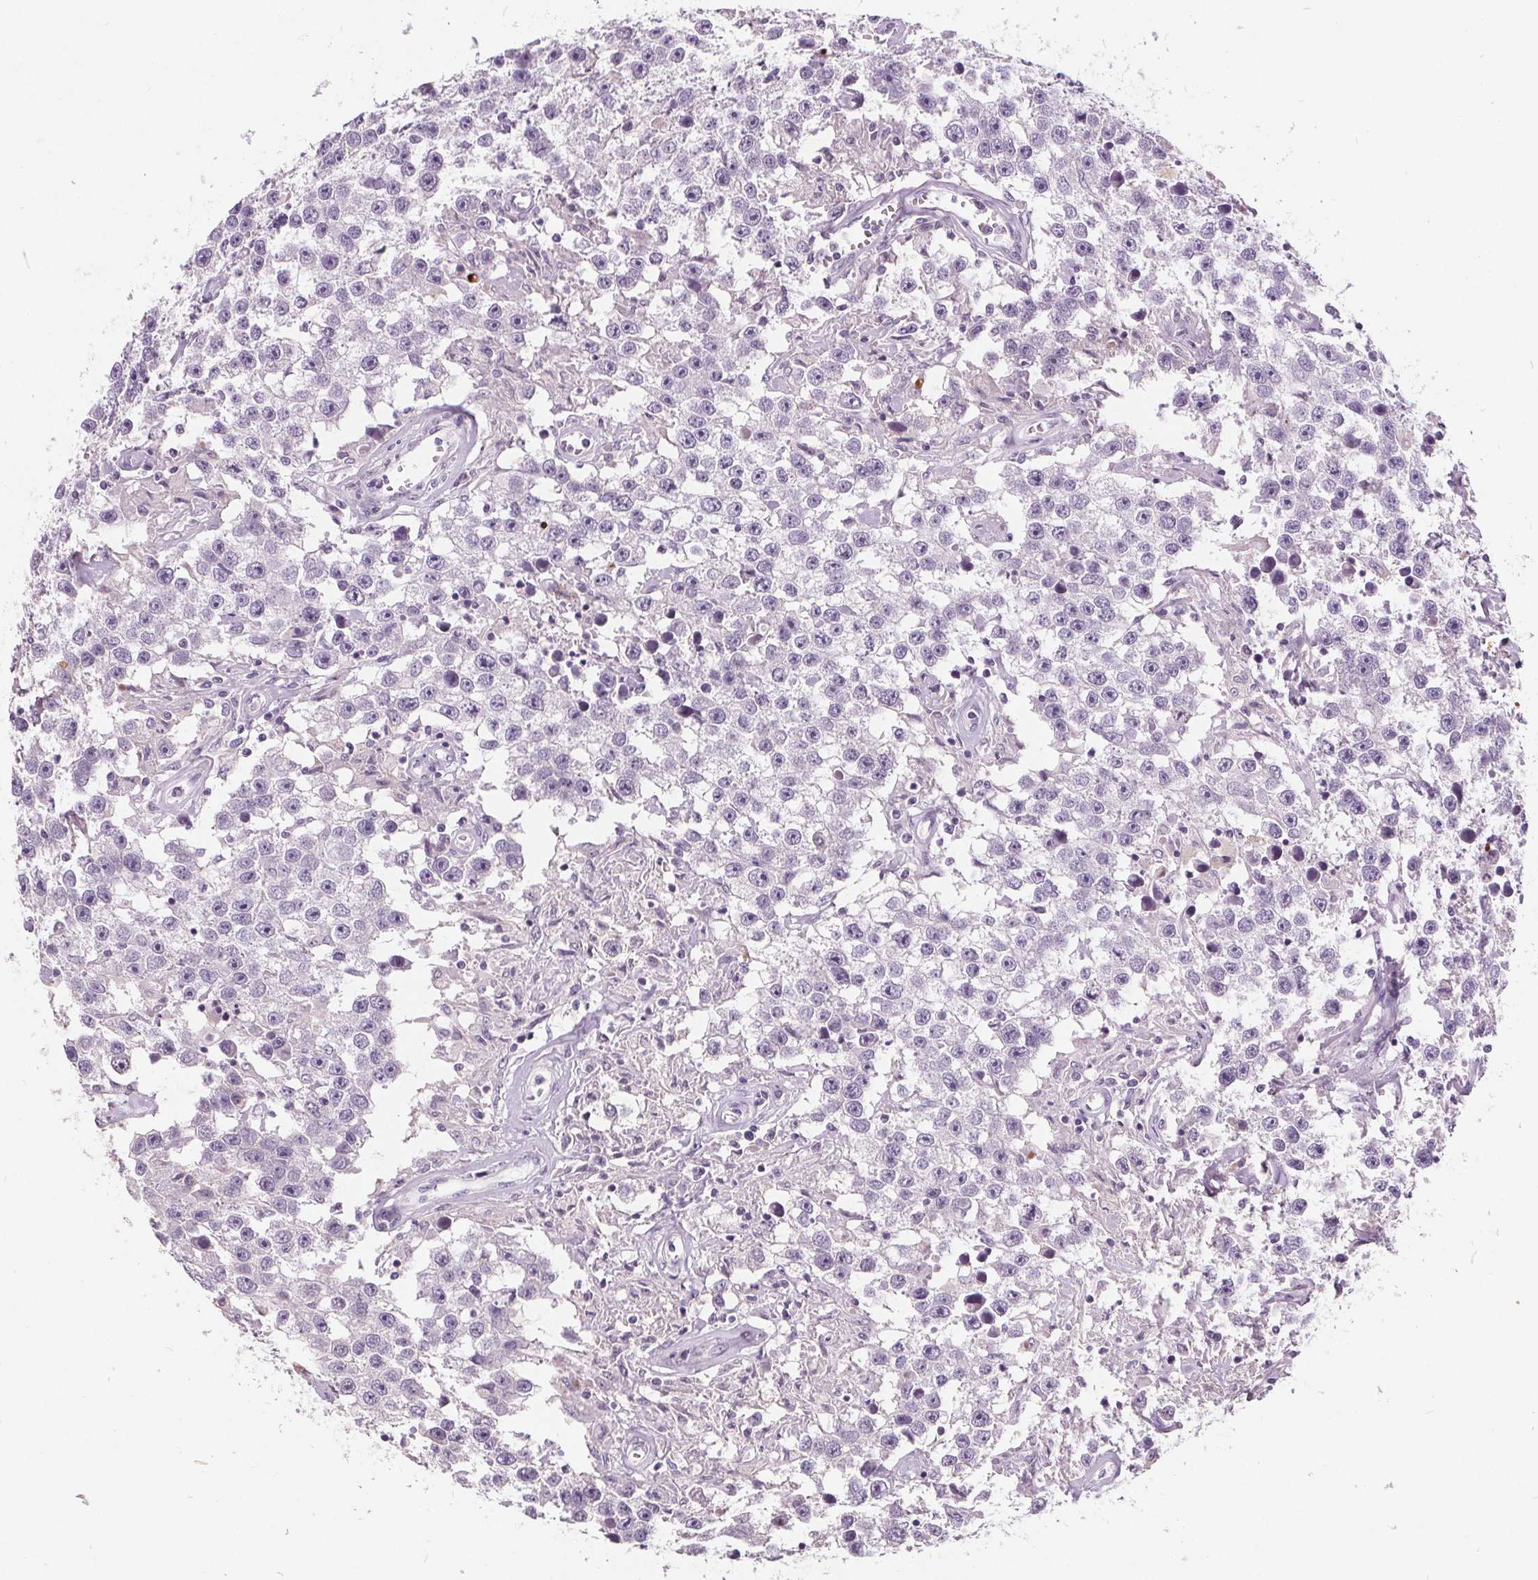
{"staining": {"intensity": "negative", "quantity": "none", "location": "none"}, "tissue": "testis cancer", "cell_type": "Tumor cells", "image_type": "cancer", "snomed": [{"axis": "morphology", "description": "Seminoma, NOS"}, {"axis": "topography", "description": "Testis"}], "caption": "Protein analysis of testis cancer (seminoma) reveals no significant staining in tumor cells. (DAB immunohistochemistry (IHC) visualized using brightfield microscopy, high magnification).", "gene": "PLA2G2E", "patient": {"sex": "male", "age": 43}}